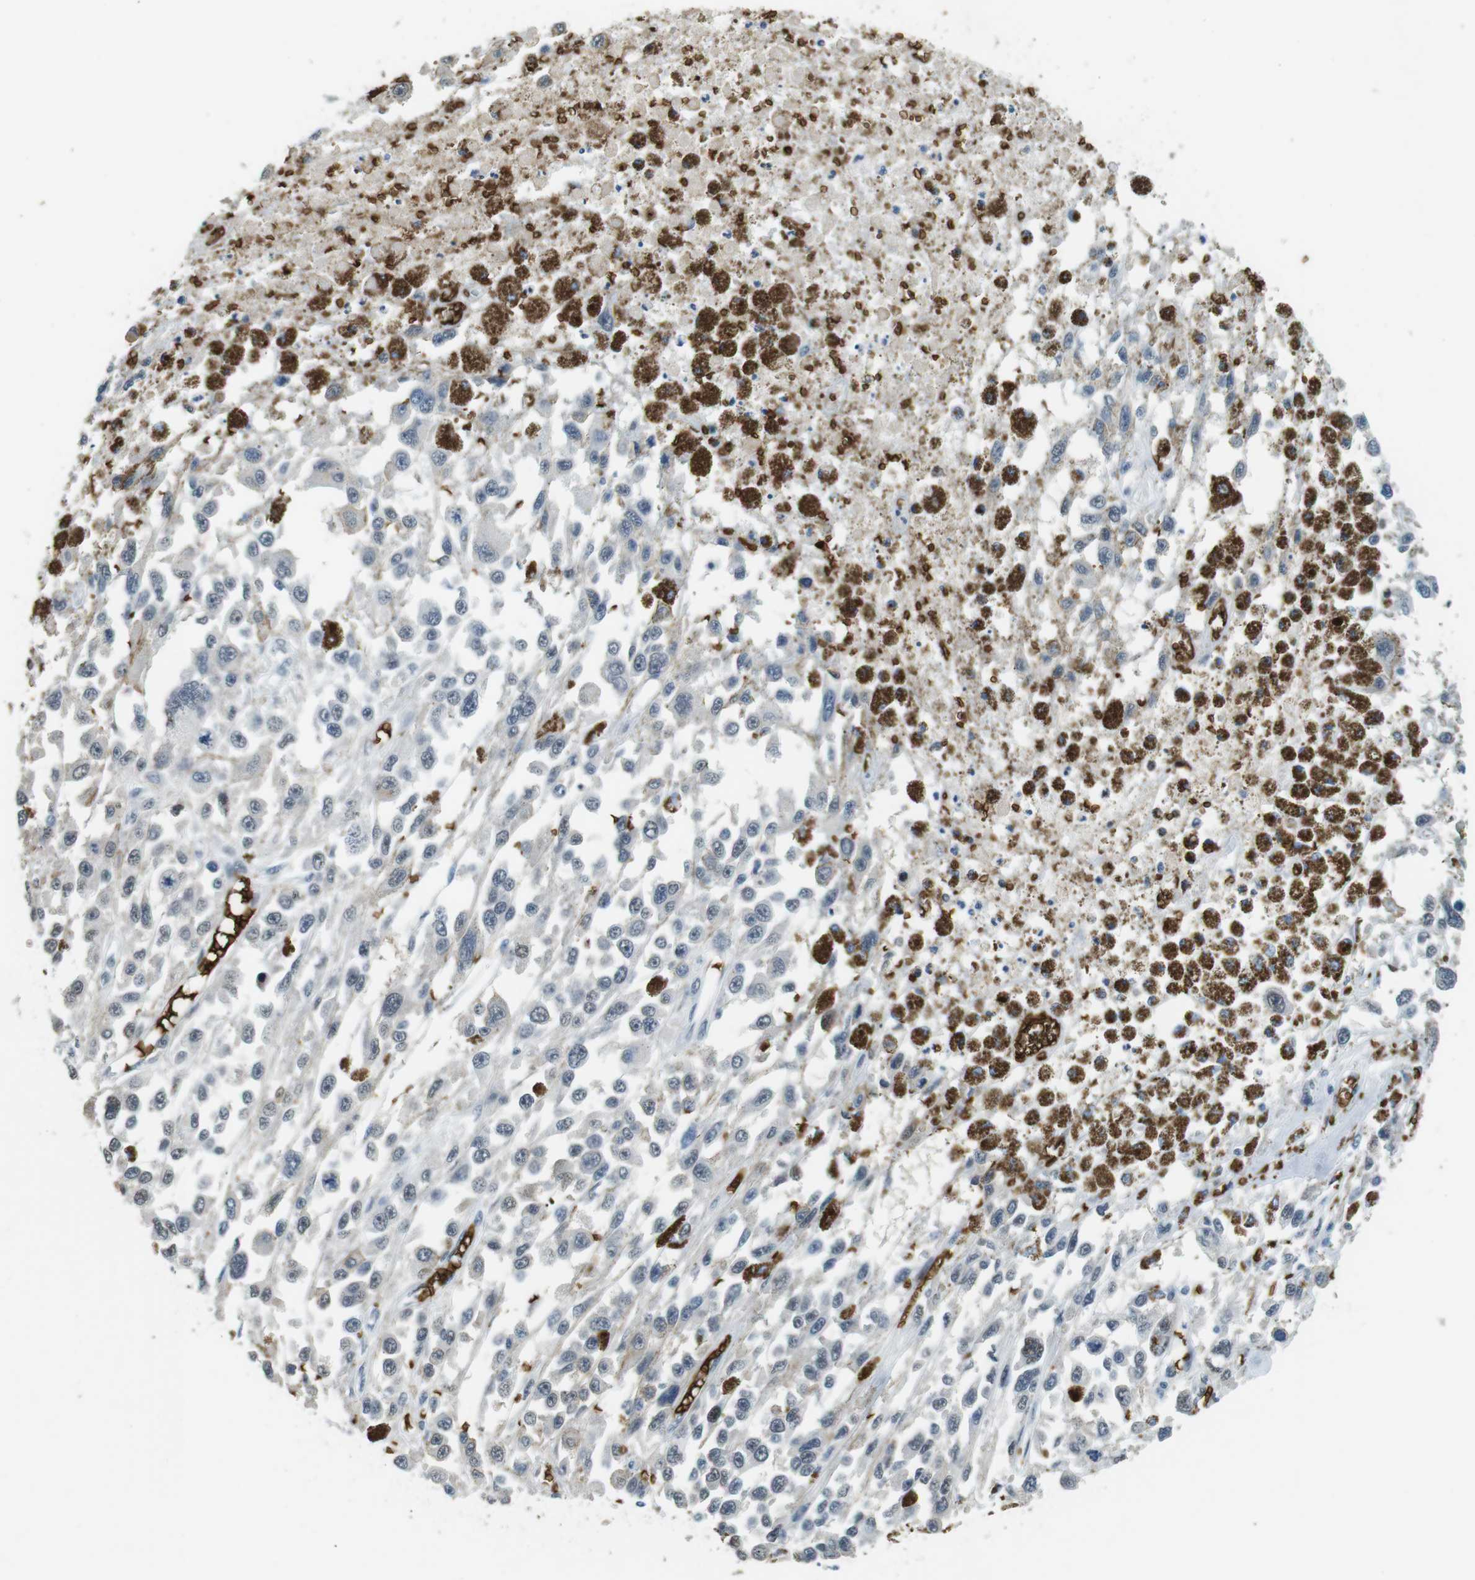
{"staining": {"intensity": "negative", "quantity": "none", "location": "none"}, "tissue": "melanoma", "cell_type": "Tumor cells", "image_type": "cancer", "snomed": [{"axis": "morphology", "description": "Malignant melanoma, Metastatic site"}, {"axis": "topography", "description": "Lymph node"}], "caption": "The photomicrograph displays no staining of tumor cells in malignant melanoma (metastatic site). Nuclei are stained in blue.", "gene": "SLC4A1", "patient": {"sex": "male", "age": 59}}